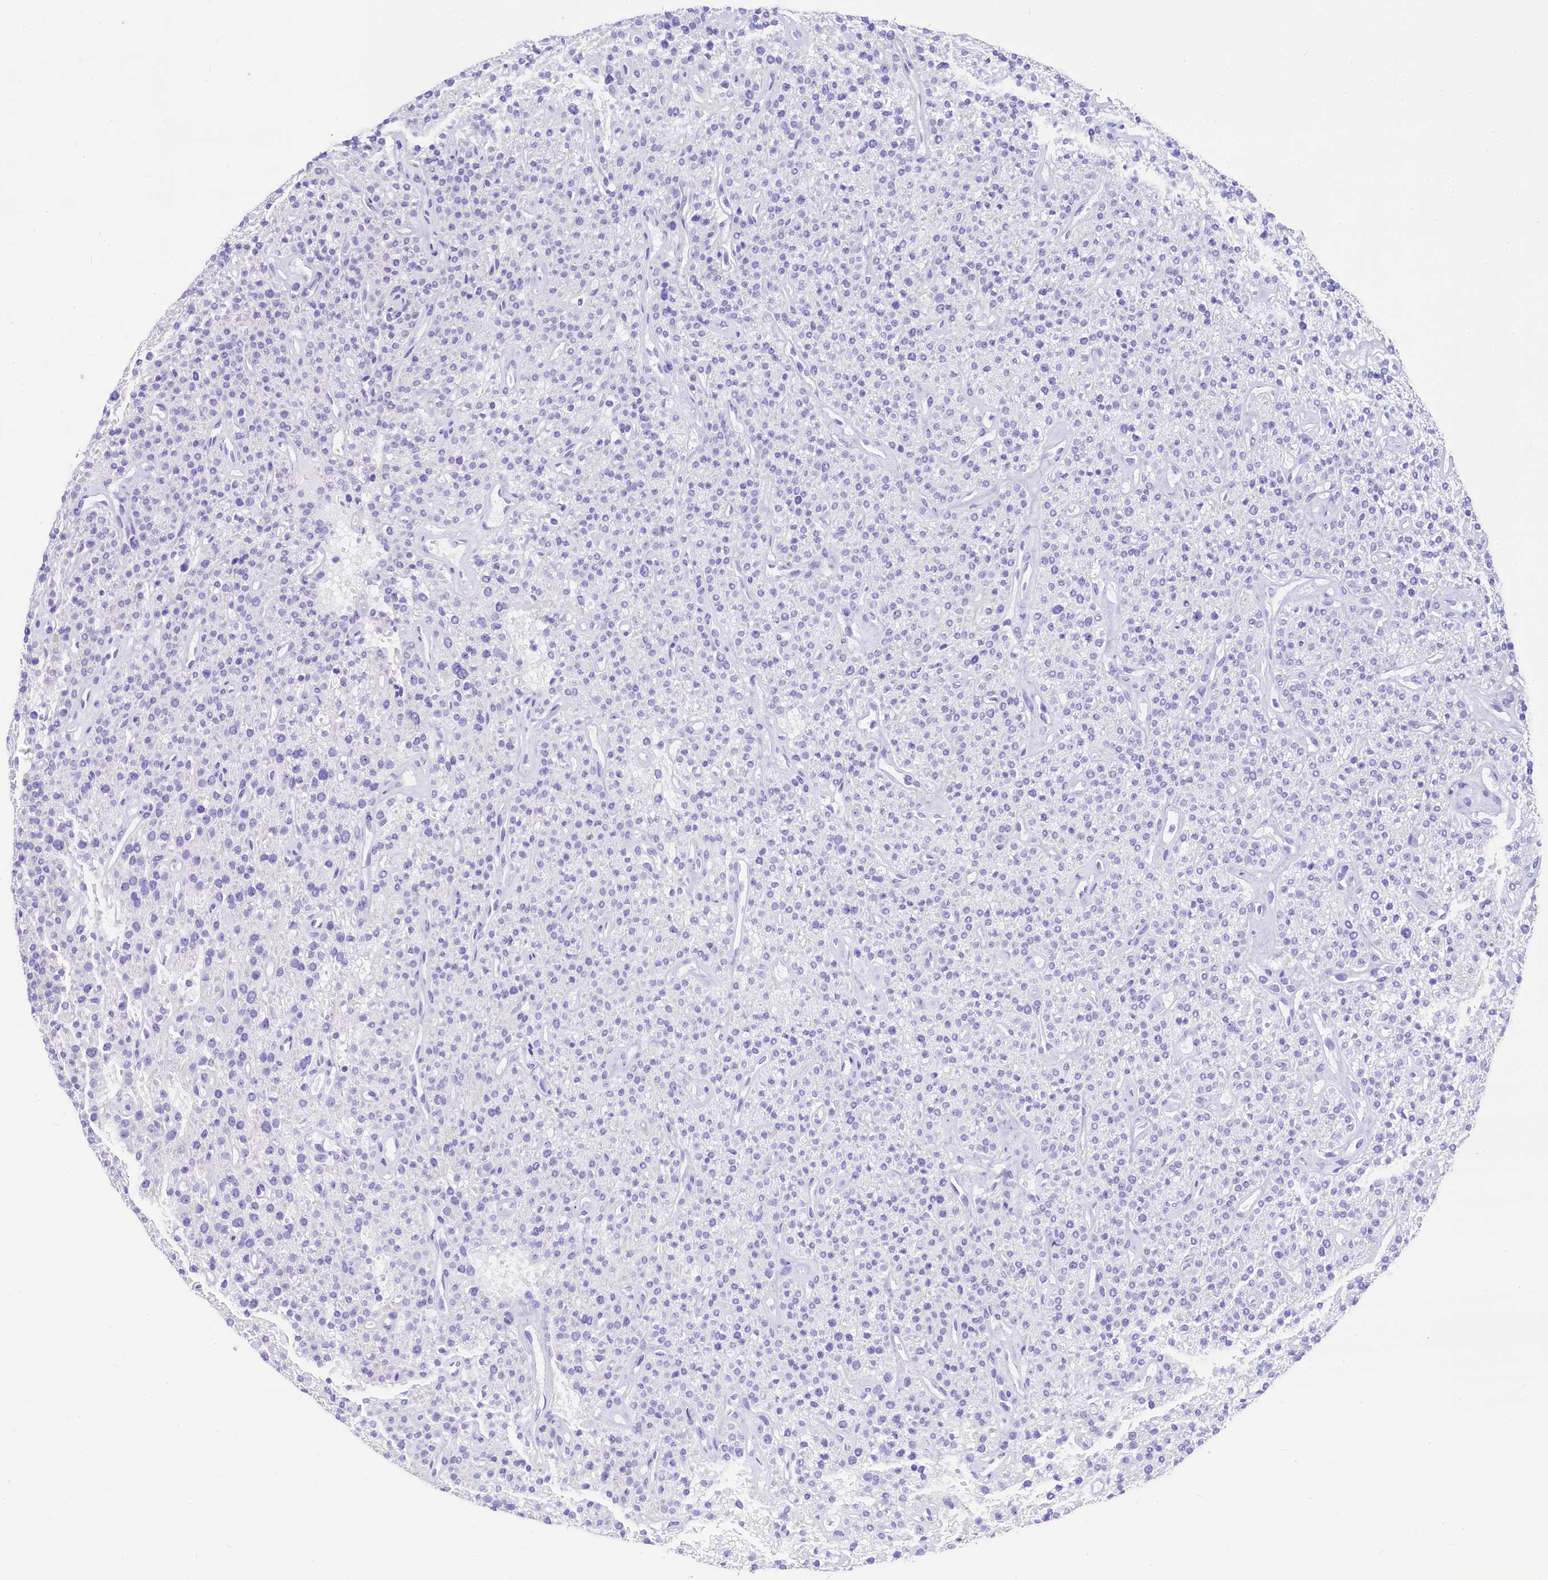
{"staining": {"intensity": "negative", "quantity": "none", "location": "none"}, "tissue": "parathyroid gland", "cell_type": "Glandular cells", "image_type": "normal", "snomed": [{"axis": "morphology", "description": "Normal tissue, NOS"}, {"axis": "topography", "description": "Parathyroid gland"}], "caption": "The IHC image has no significant staining in glandular cells of parathyroid gland. (DAB immunohistochemistry, high magnification).", "gene": "RBP3", "patient": {"sex": "male", "age": 46}}